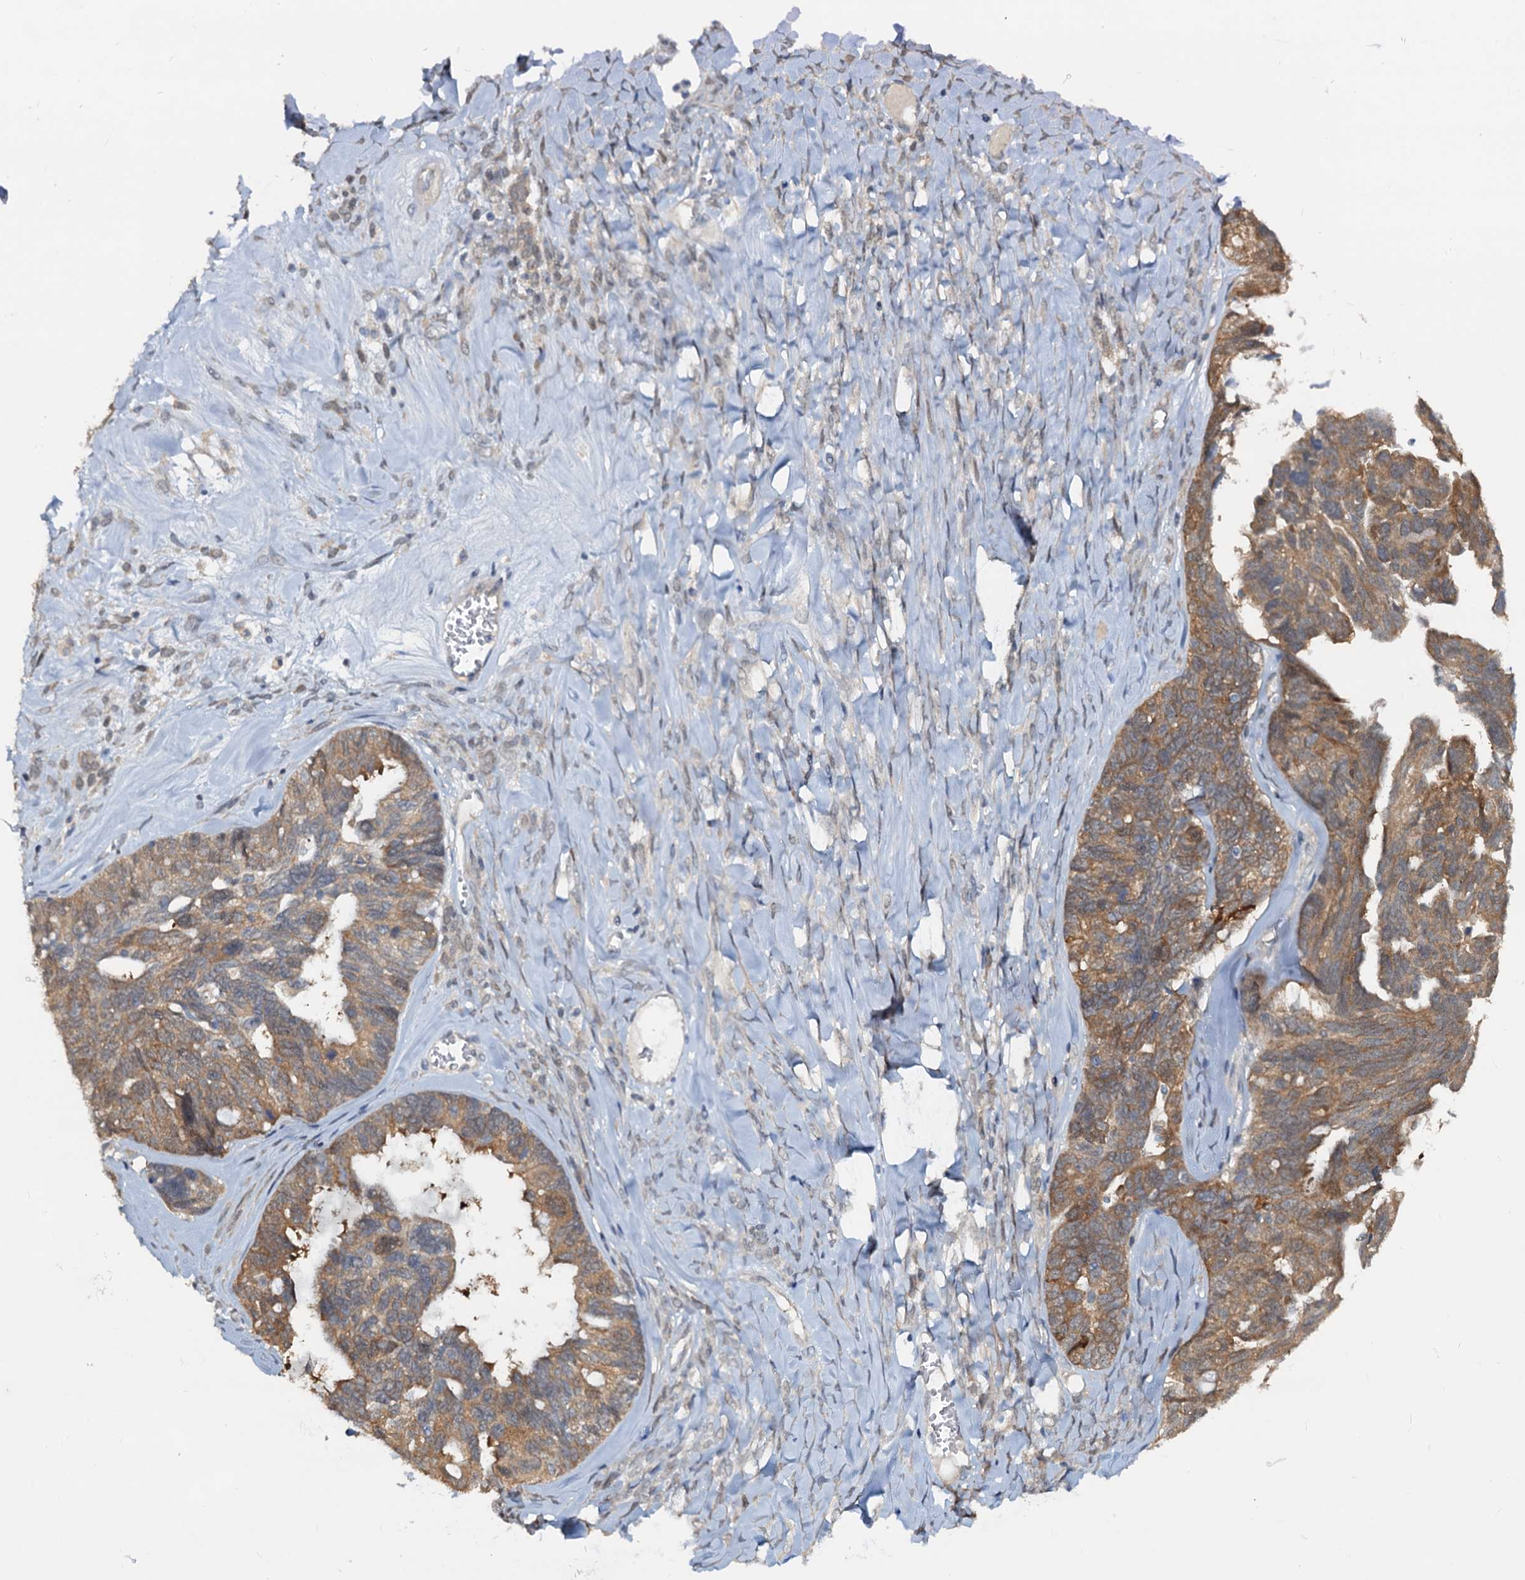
{"staining": {"intensity": "moderate", "quantity": ">75%", "location": "cytoplasmic/membranous"}, "tissue": "ovarian cancer", "cell_type": "Tumor cells", "image_type": "cancer", "snomed": [{"axis": "morphology", "description": "Cystadenocarcinoma, serous, NOS"}, {"axis": "topography", "description": "Ovary"}], "caption": "Immunohistochemical staining of human serous cystadenocarcinoma (ovarian) exhibits medium levels of moderate cytoplasmic/membranous protein expression in about >75% of tumor cells.", "gene": "PTGES3", "patient": {"sex": "female", "age": 79}}